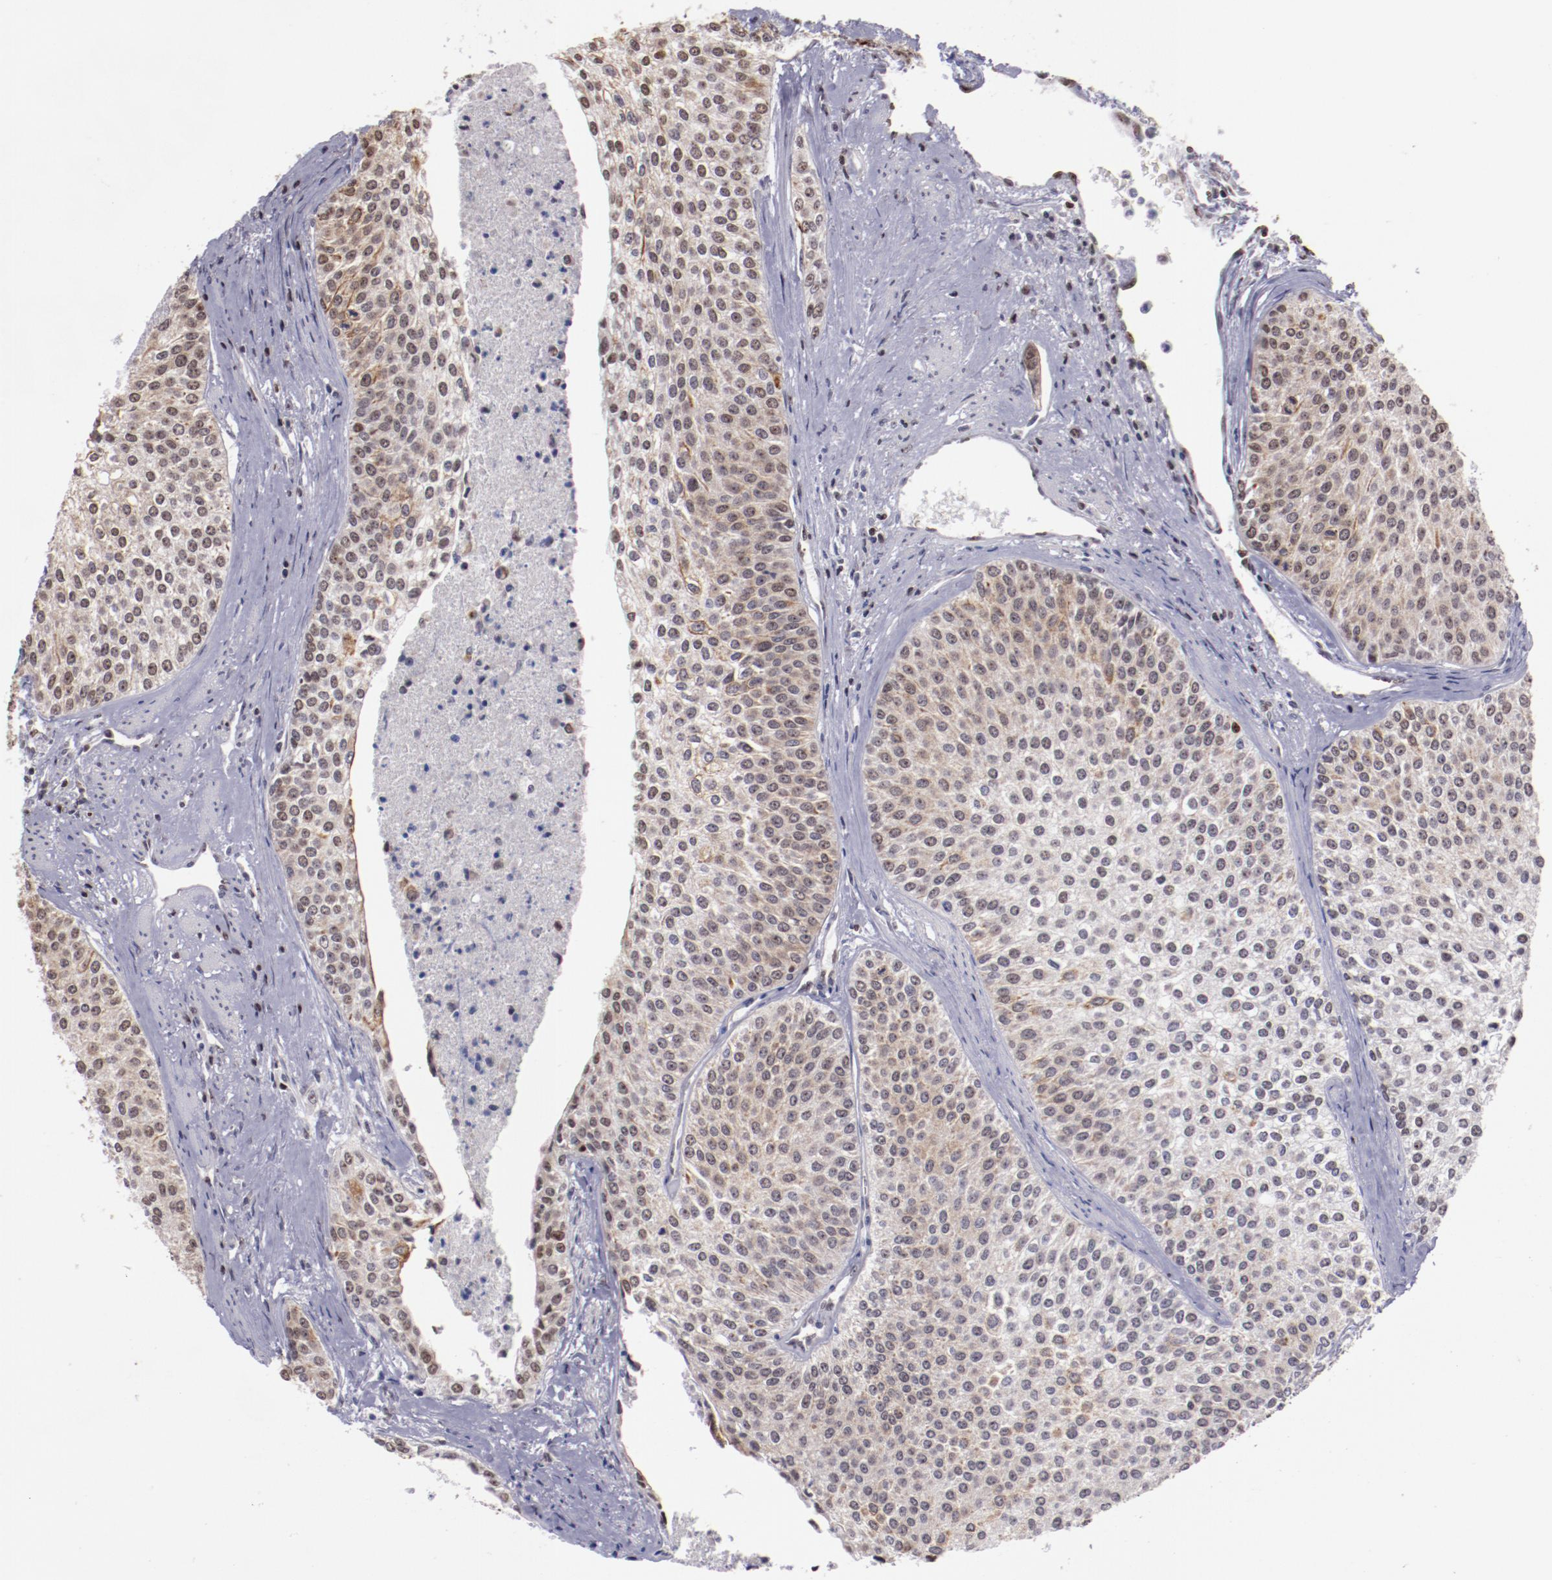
{"staining": {"intensity": "weak", "quantity": ">75%", "location": "cytoplasmic/membranous,nuclear"}, "tissue": "urothelial cancer", "cell_type": "Tumor cells", "image_type": "cancer", "snomed": [{"axis": "morphology", "description": "Urothelial carcinoma, Low grade"}, {"axis": "topography", "description": "Urinary bladder"}], "caption": "This image reveals immunohistochemistry (IHC) staining of human low-grade urothelial carcinoma, with low weak cytoplasmic/membranous and nuclear positivity in about >75% of tumor cells.", "gene": "DDX24", "patient": {"sex": "female", "age": 73}}